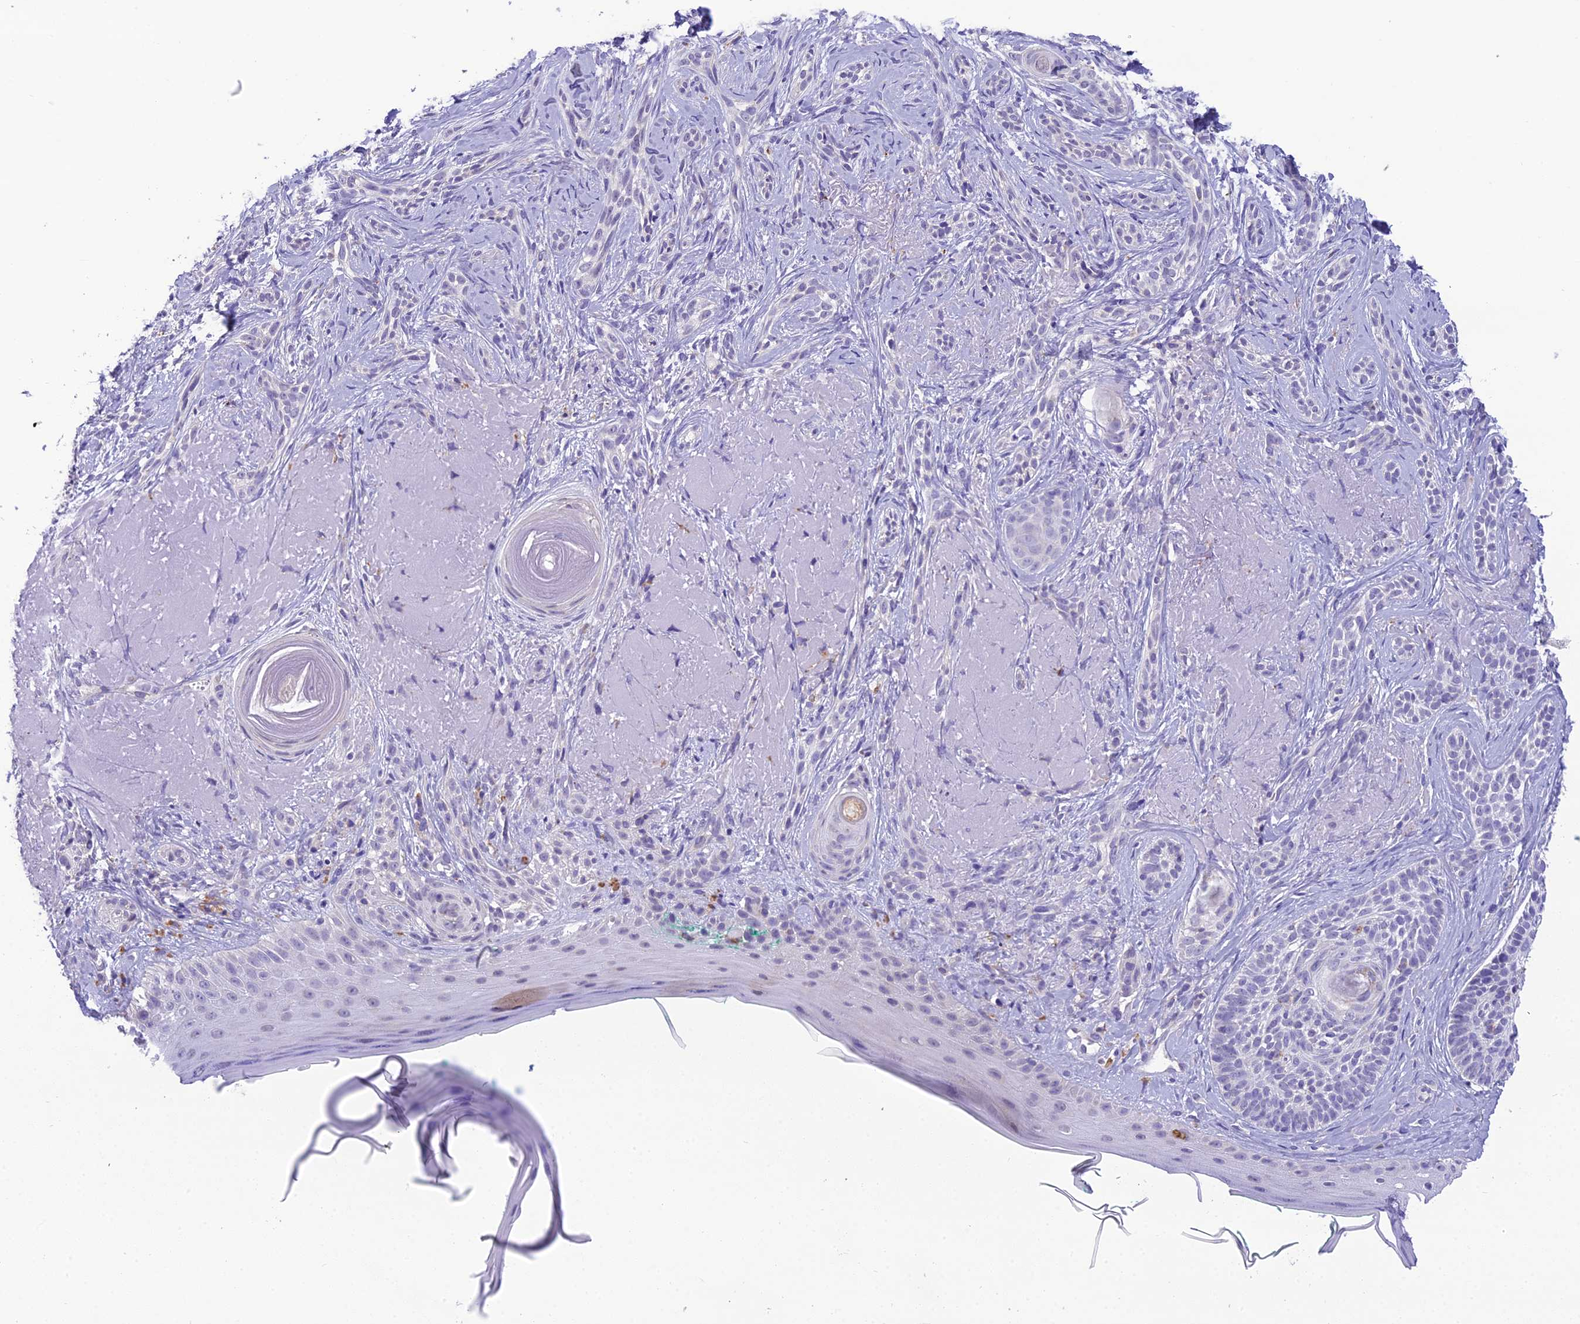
{"staining": {"intensity": "negative", "quantity": "none", "location": "none"}, "tissue": "skin cancer", "cell_type": "Tumor cells", "image_type": "cancer", "snomed": [{"axis": "morphology", "description": "Basal cell carcinoma"}, {"axis": "topography", "description": "Skin"}], "caption": "This photomicrograph is of skin basal cell carcinoma stained with immunohistochemistry to label a protein in brown with the nuclei are counter-stained blue. There is no staining in tumor cells.", "gene": "MIIP", "patient": {"sex": "male", "age": 71}}